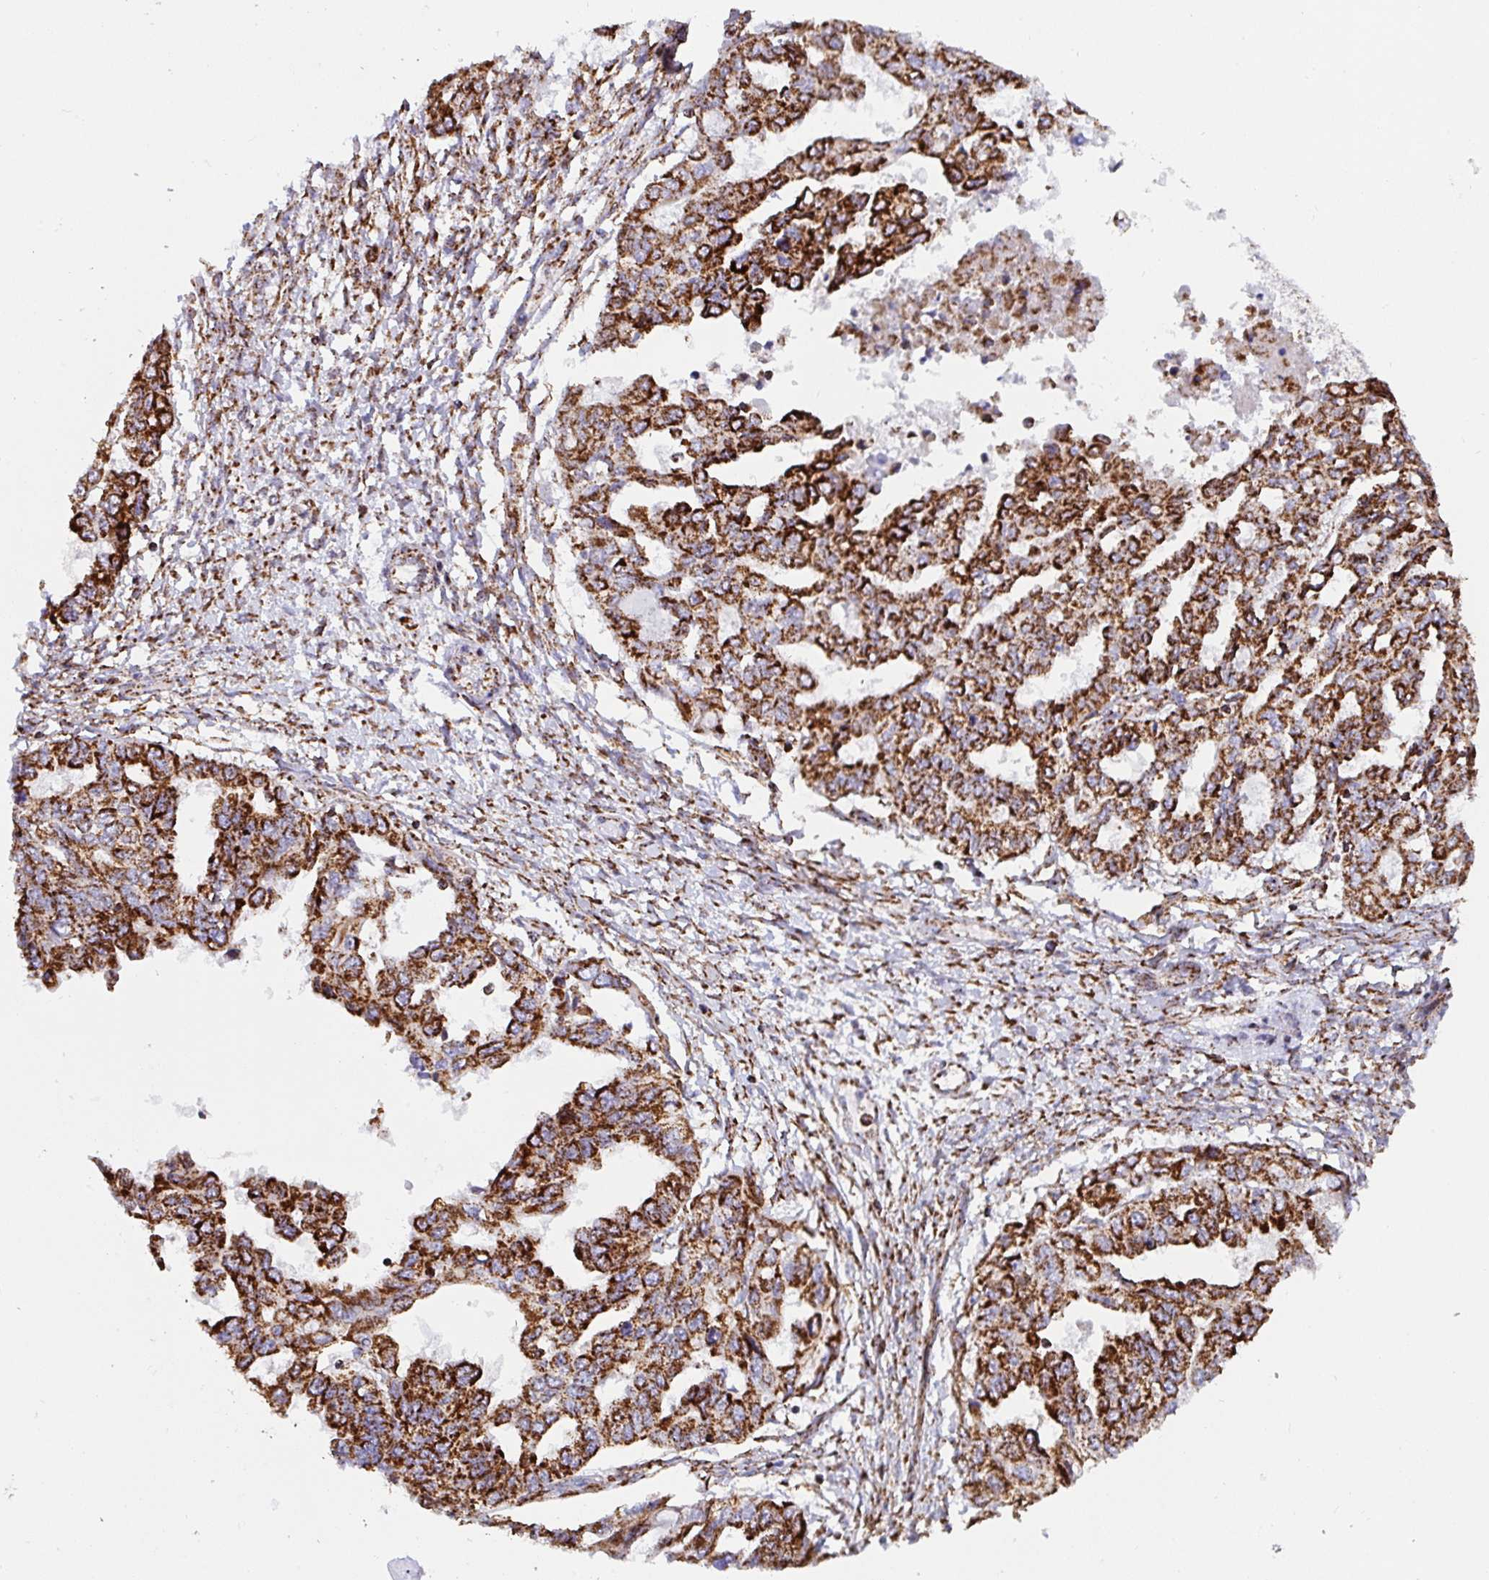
{"staining": {"intensity": "strong", "quantity": ">75%", "location": "cytoplasmic/membranous"}, "tissue": "ovarian cancer", "cell_type": "Tumor cells", "image_type": "cancer", "snomed": [{"axis": "morphology", "description": "Cystadenocarcinoma, serous, NOS"}, {"axis": "topography", "description": "Ovary"}], "caption": "Immunohistochemistry (IHC) staining of serous cystadenocarcinoma (ovarian), which exhibits high levels of strong cytoplasmic/membranous expression in approximately >75% of tumor cells indicating strong cytoplasmic/membranous protein positivity. The staining was performed using DAB (3,3'-diaminobenzidine) (brown) for protein detection and nuclei were counterstained in hematoxylin (blue).", "gene": "ATP5MJ", "patient": {"sex": "female", "age": 53}}